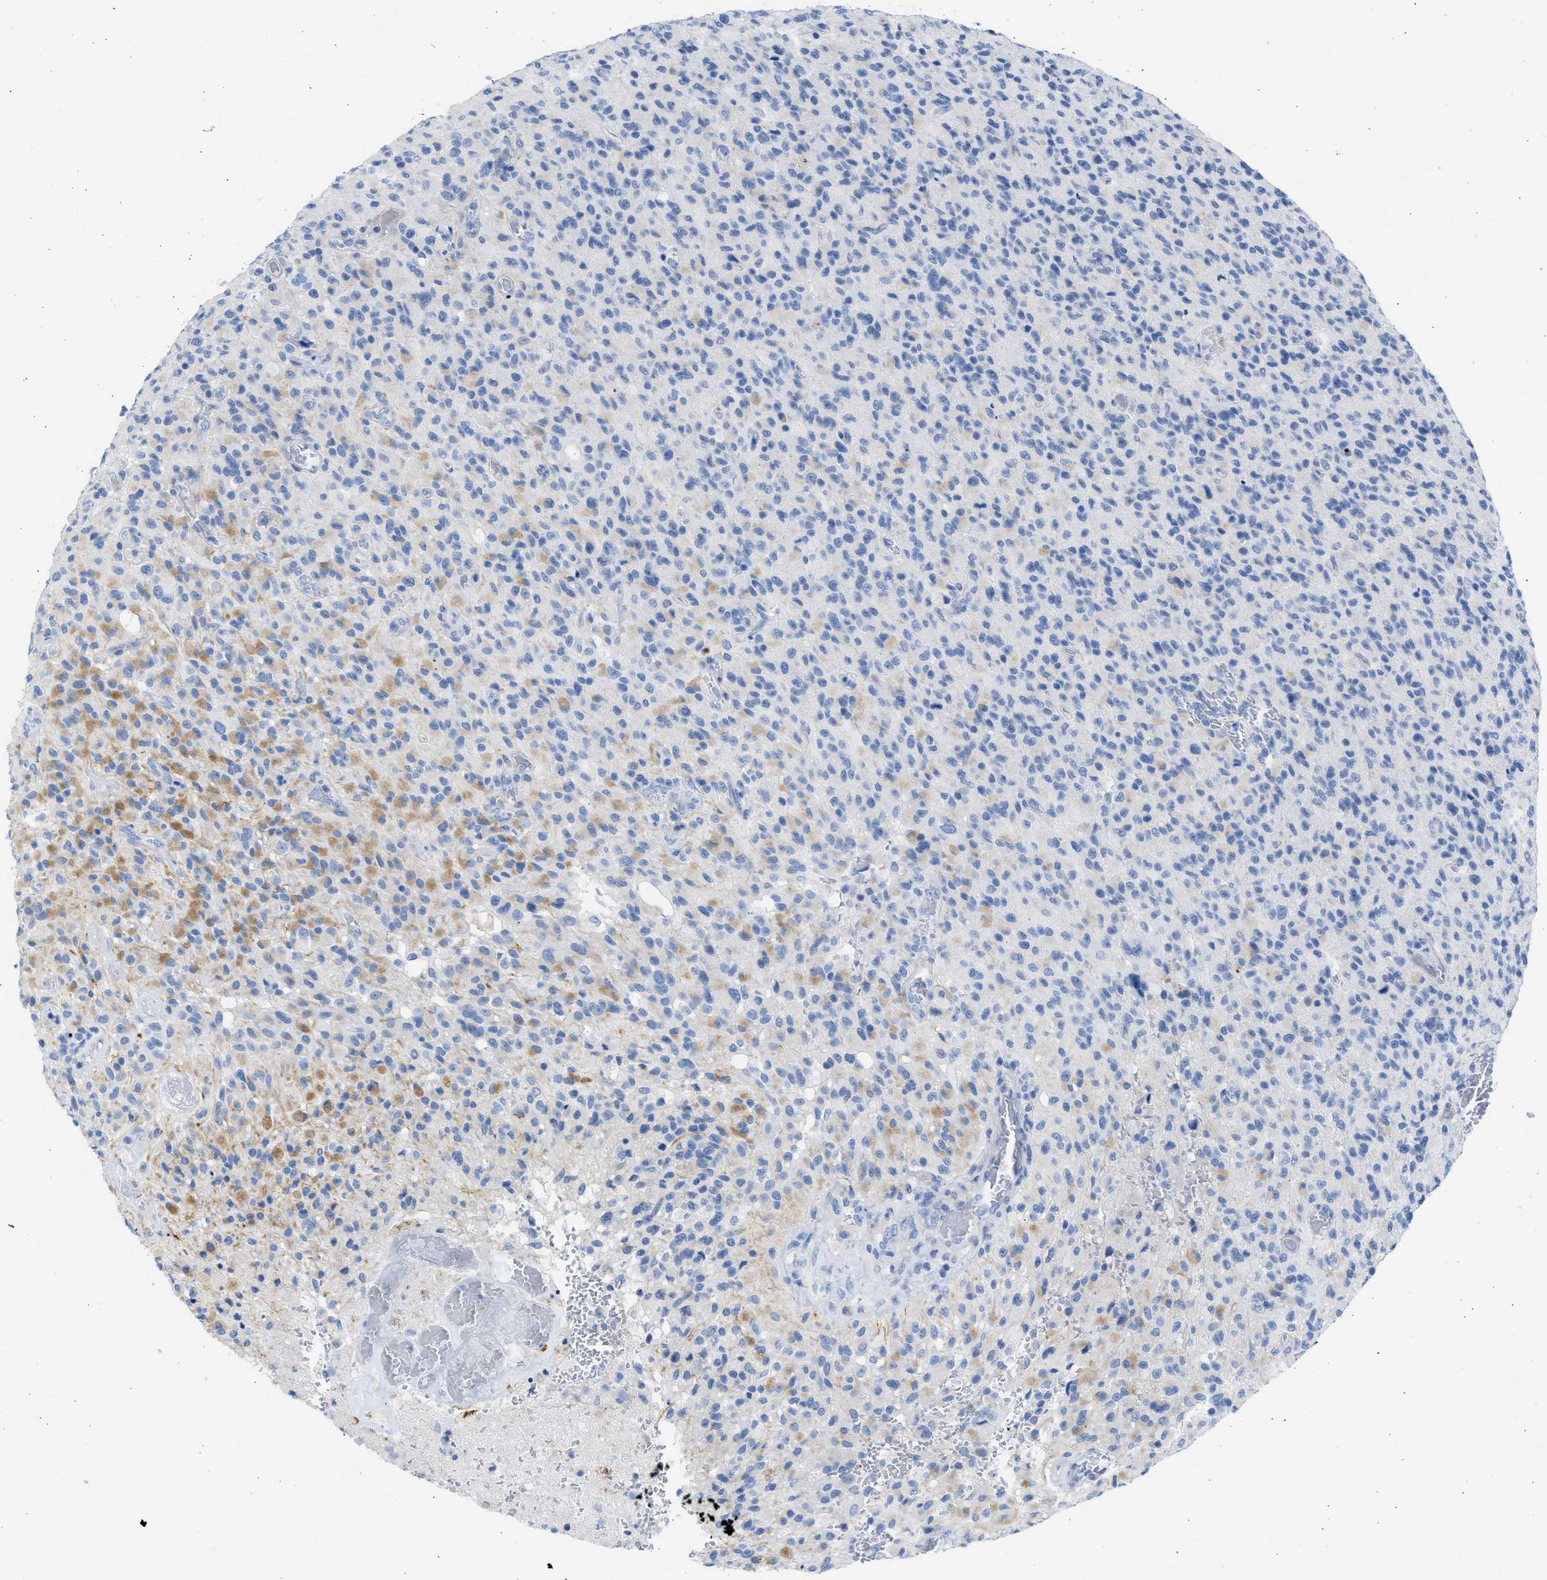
{"staining": {"intensity": "moderate", "quantity": "<25%", "location": "cytoplasmic/membranous"}, "tissue": "glioma", "cell_type": "Tumor cells", "image_type": "cancer", "snomed": [{"axis": "morphology", "description": "Glioma, malignant, High grade"}, {"axis": "topography", "description": "Brain"}], "caption": "Protein staining of glioma tissue exhibits moderate cytoplasmic/membranous staining in approximately <25% of tumor cells.", "gene": "SPATA3", "patient": {"sex": "male", "age": 71}}